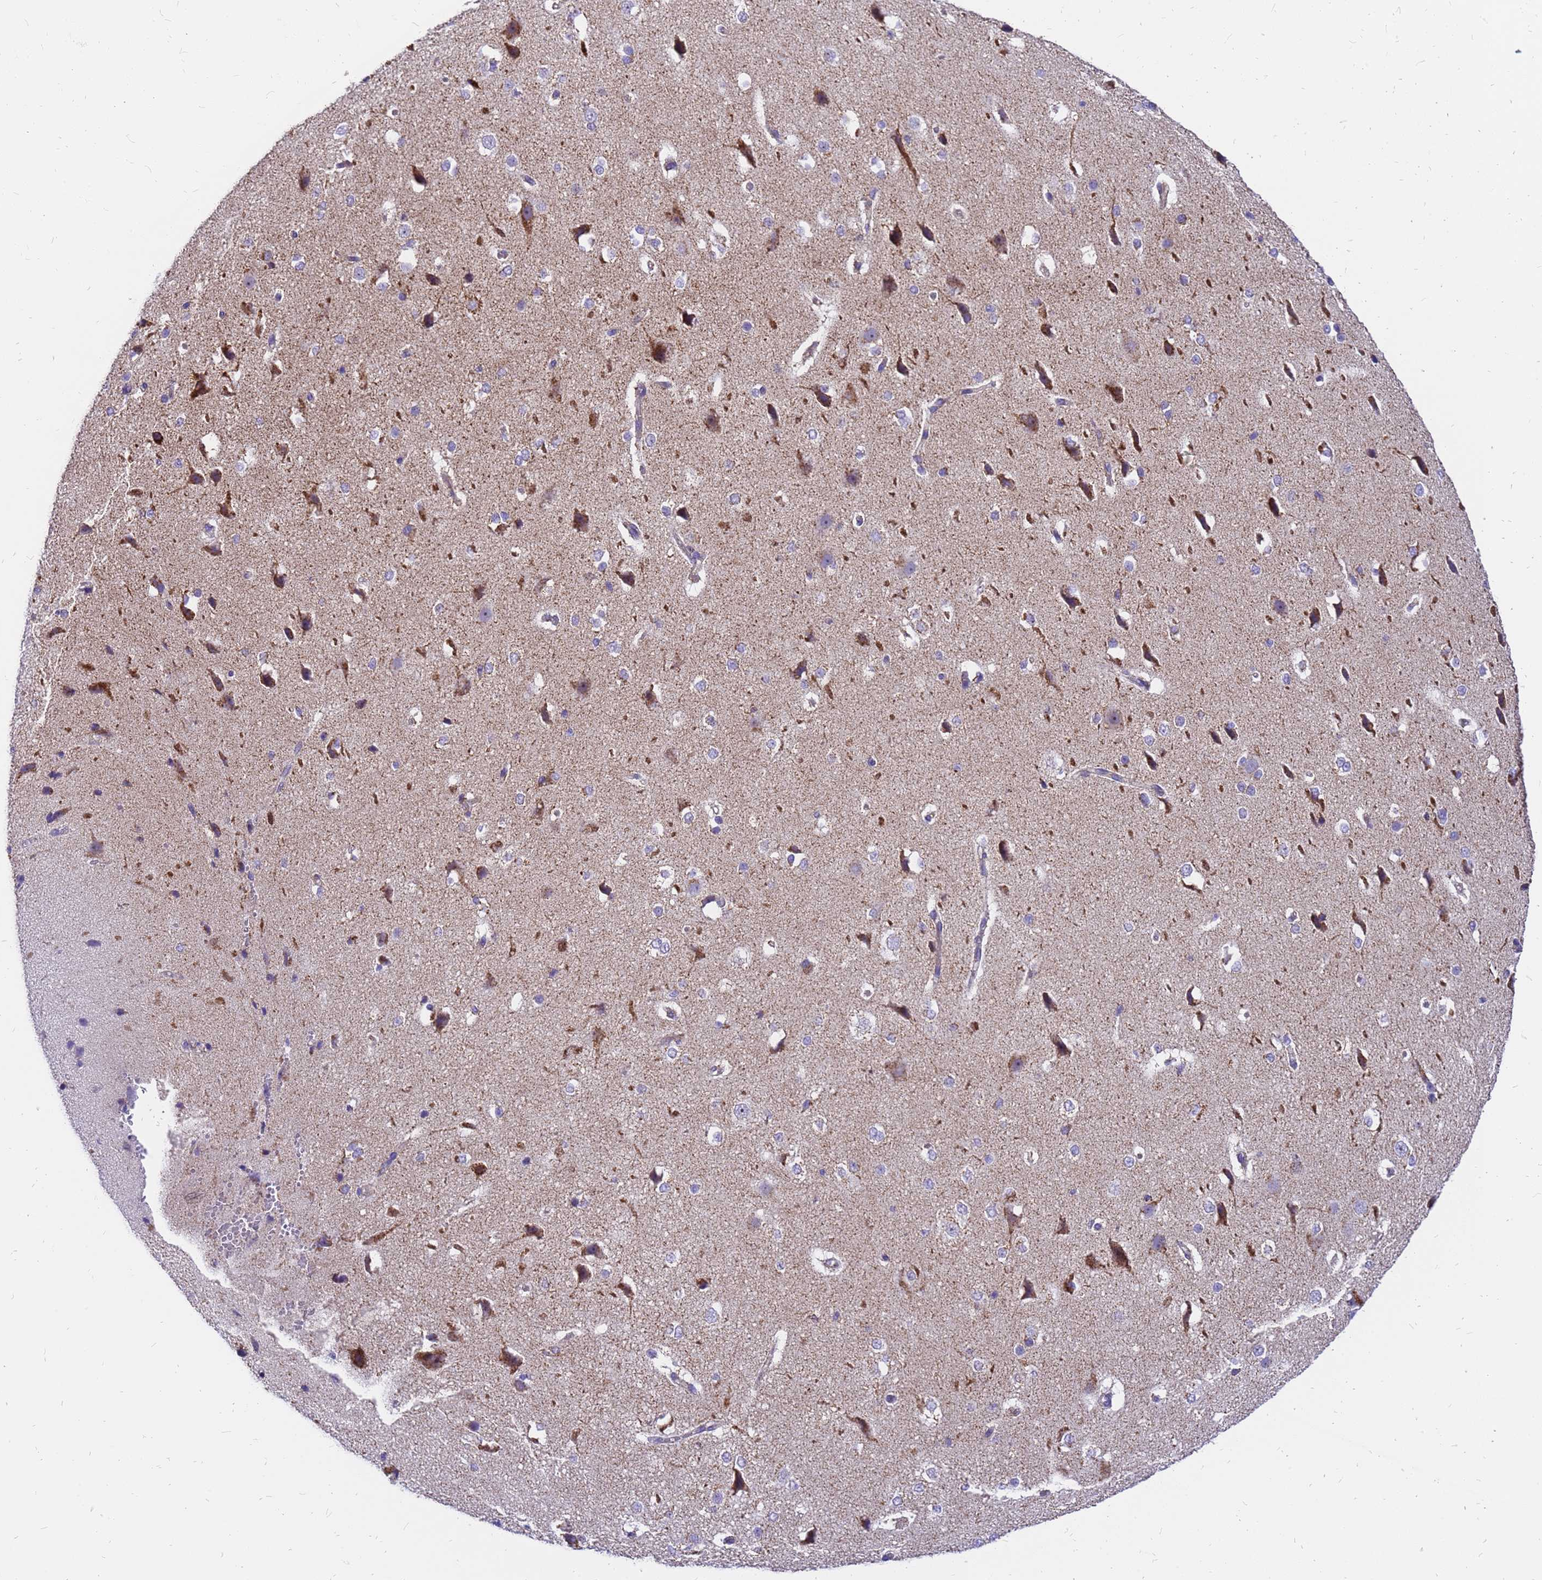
{"staining": {"intensity": "weak", "quantity": "25%-75%", "location": "cytoplasmic/membranous"}, "tissue": "cerebral cortex", "cell_type": "Endothelial cells", "image_type": "normal", "snomed": [{"axis": "morphology", "description": "Normal tissue, NOS"}, {"axis": "morphology", "description": "Developmental malformation"}, {"axis": "topography", "description": "Cerebral cortex"}], "caption": "Protein expression analysis of benign human cerebral cortex reveals weak cytoplasmic/membranous staining in about 25%-75% of endothelial cells. The staining is performed using DAB brown chromogen to label protein expression. The nuclei are counter-stained blue using hematoxylin.", "gene": "MRPS26", "patient": {"sex": "female", "age": 30}}